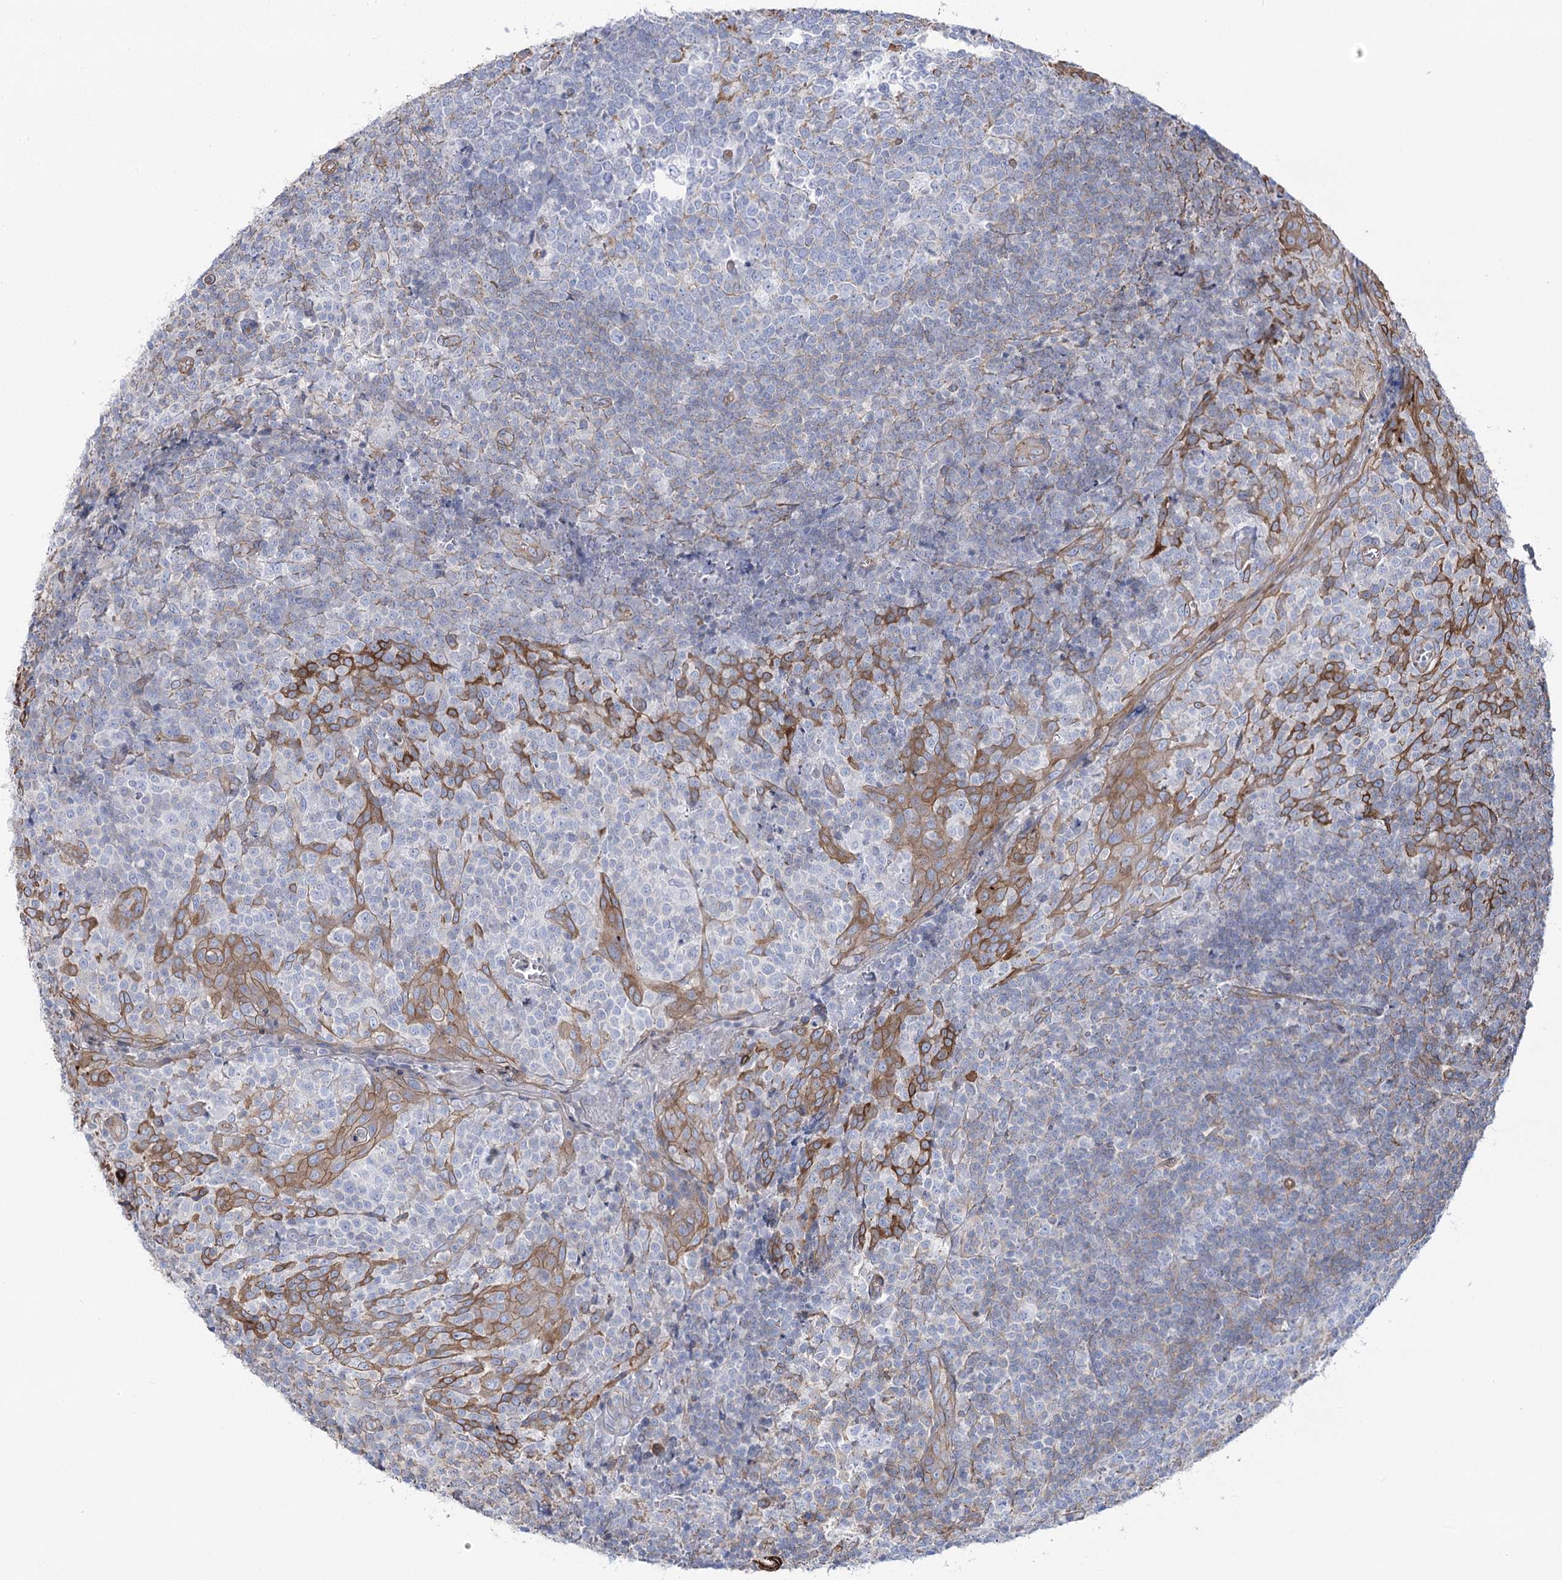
{"staining": {"intensity": "negative", "quantity": "none", "location": "none"}, "tissue": "tonsil", "cell_type": "Germinal center cells", "image_type": "normal", "snomed": [{"axis": "morphology", "description": "Normal tissue, NOS"}, {"axis": "topography", "description": "Tonsil"}], "caption": "Immunohistochemistry image of normal tonsil stained for a protein (brown), which exhibits no expression in germinal center cells. (IHC, brightfield microscopy, high magnification).", "gene": "PLEKHA5", "patient": {"sex": "female", "age": 19}}